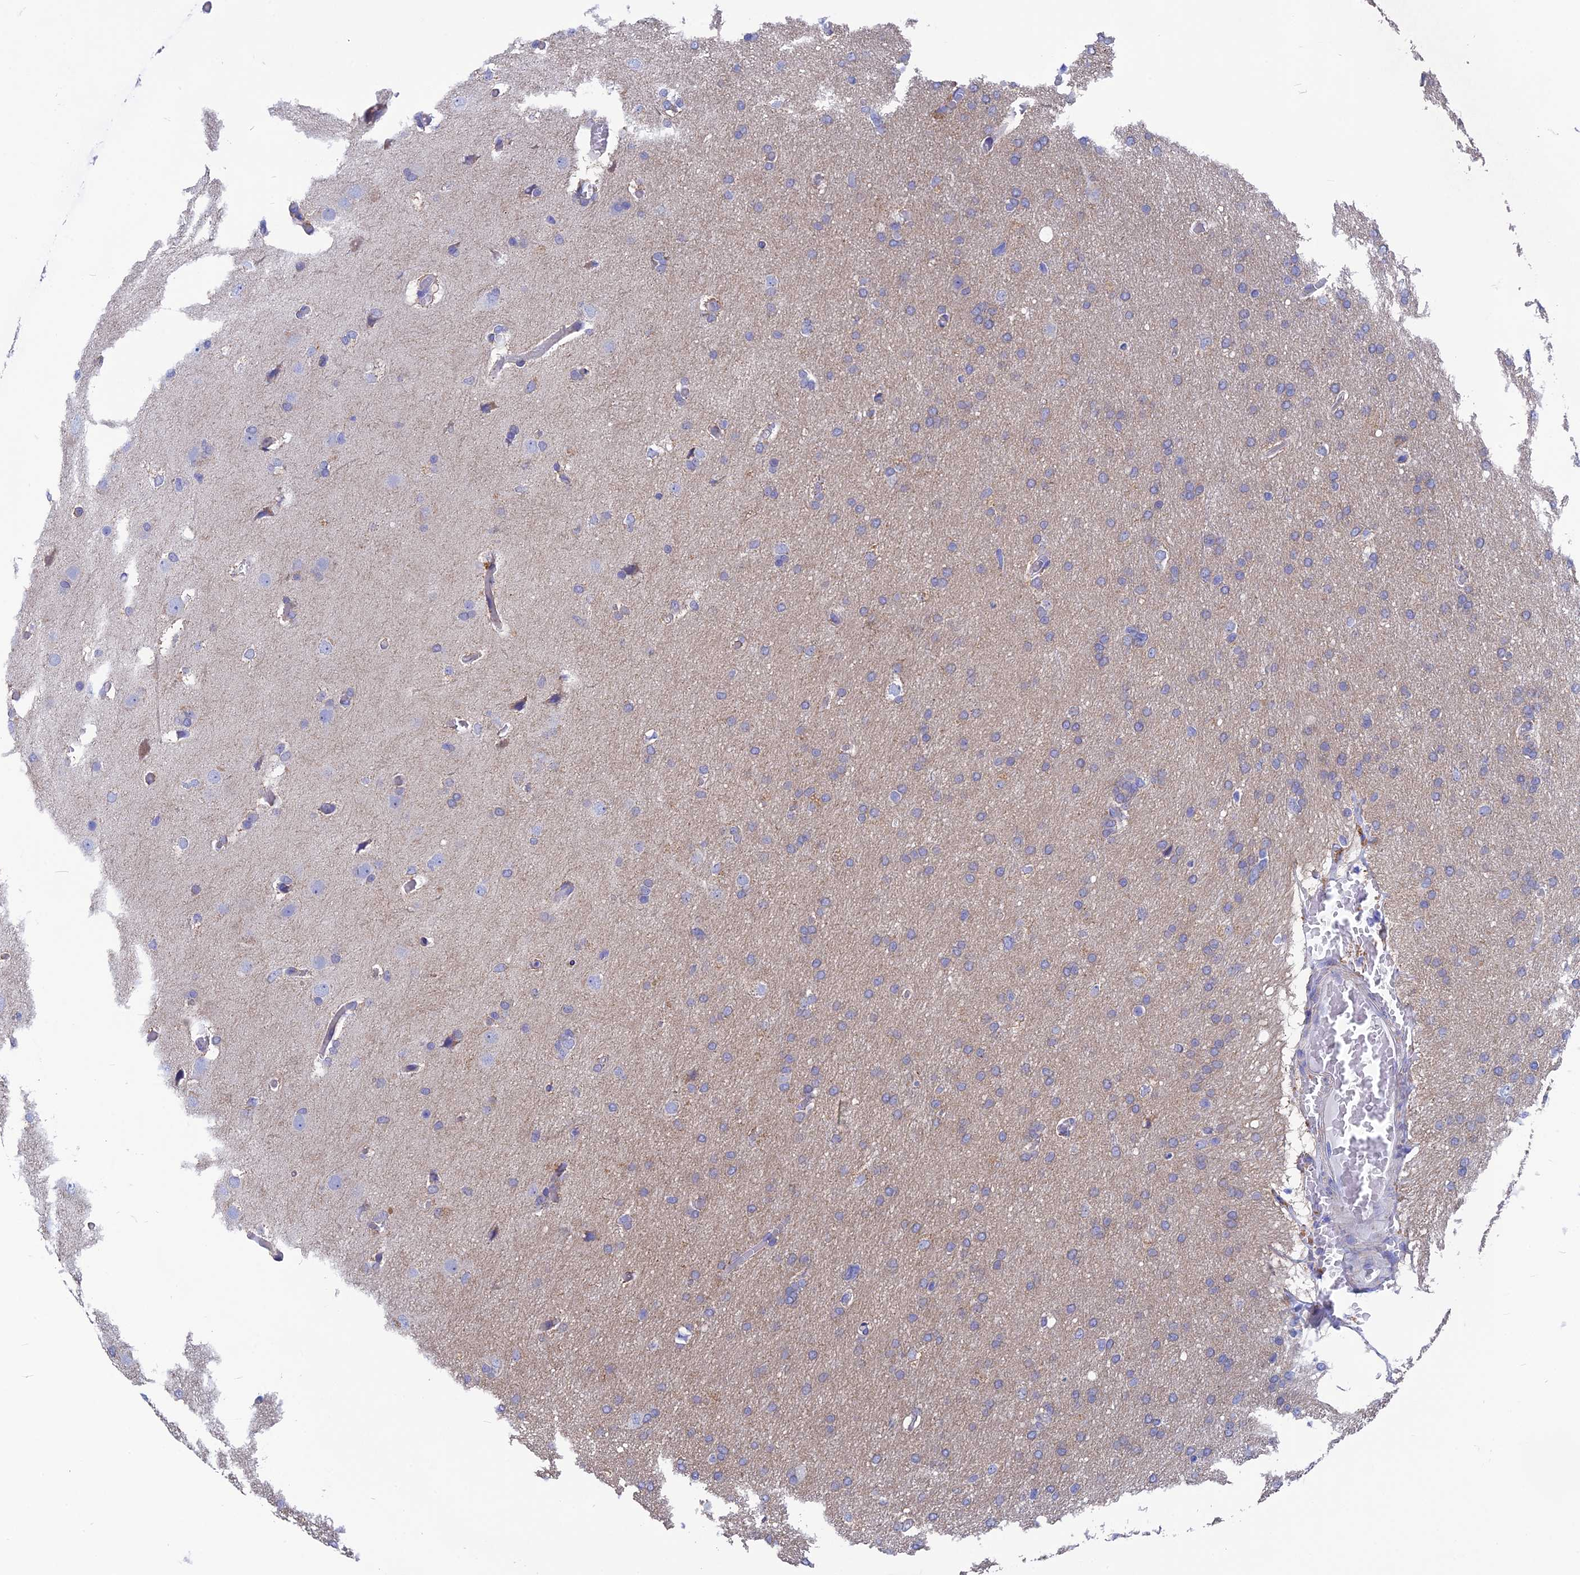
{"staining": {"intensity": "negative", "quantity": "none", "location": "none"}, "tissue": "glioma", "cell_type": "Tumor cells", "image_type": "cancer", "snomed": [{"axis": "morphology", "description": "Glioma, malignant, High grade"}, {"axis": "topography", "description": "Cerebral cortex"}], "caption": "High power microscopy image of an immunohistochemistry (IHC) histopathology image of malignant high-grade glioma, revealing no significant positivity in tumor cells. The staining is performed using DAB (3,3'-diaminobenzidine) brown chromogen with nuclei counter-stained in using hematoxylin.", "gene": "AK4", "patient": {"sex": "female", "age": 36}}